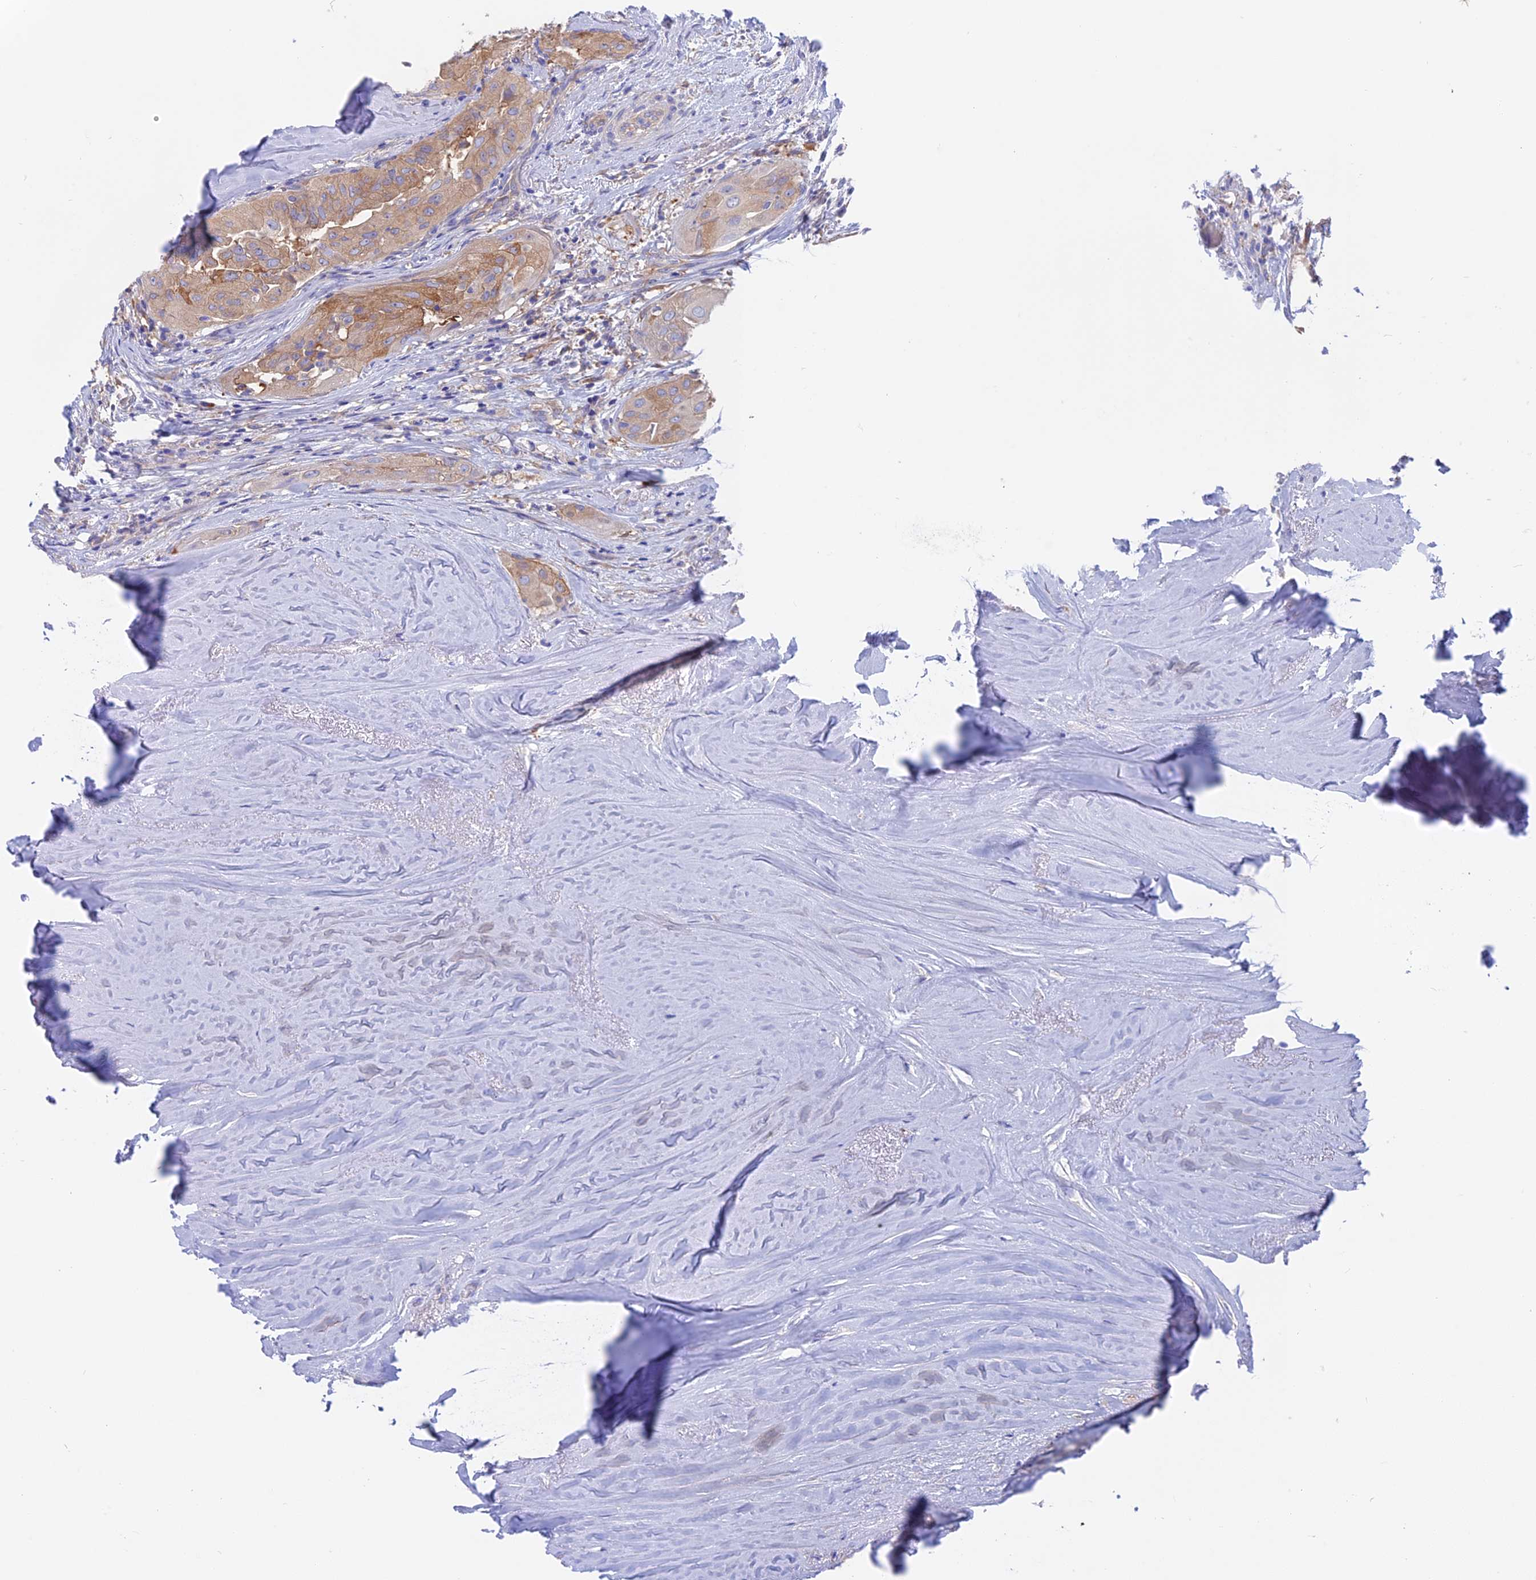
{"staining": {"intensity": "moderate", "quantity": "25%-75%", "location": "cytoplasmic/membranous"}, "tissue": "thyroid cancer", "cell_type": "Tumor cells", "image_type": "cancer", "snomed": [{"axis": "morphology", "description": "Papillary adenocarcinoma, NOS"}, {"axis": "topography", "description": "Thyroid gland"}], "caption": "Thyroid papillary adenocarcinoma stained with immunohistochemistry exhibits moderate cytoplasmic/membranous positivity in about 25%-75% of tumor cells.", "gene": "LZTFL1", "patient": {"sex": "female", "age": 59}}